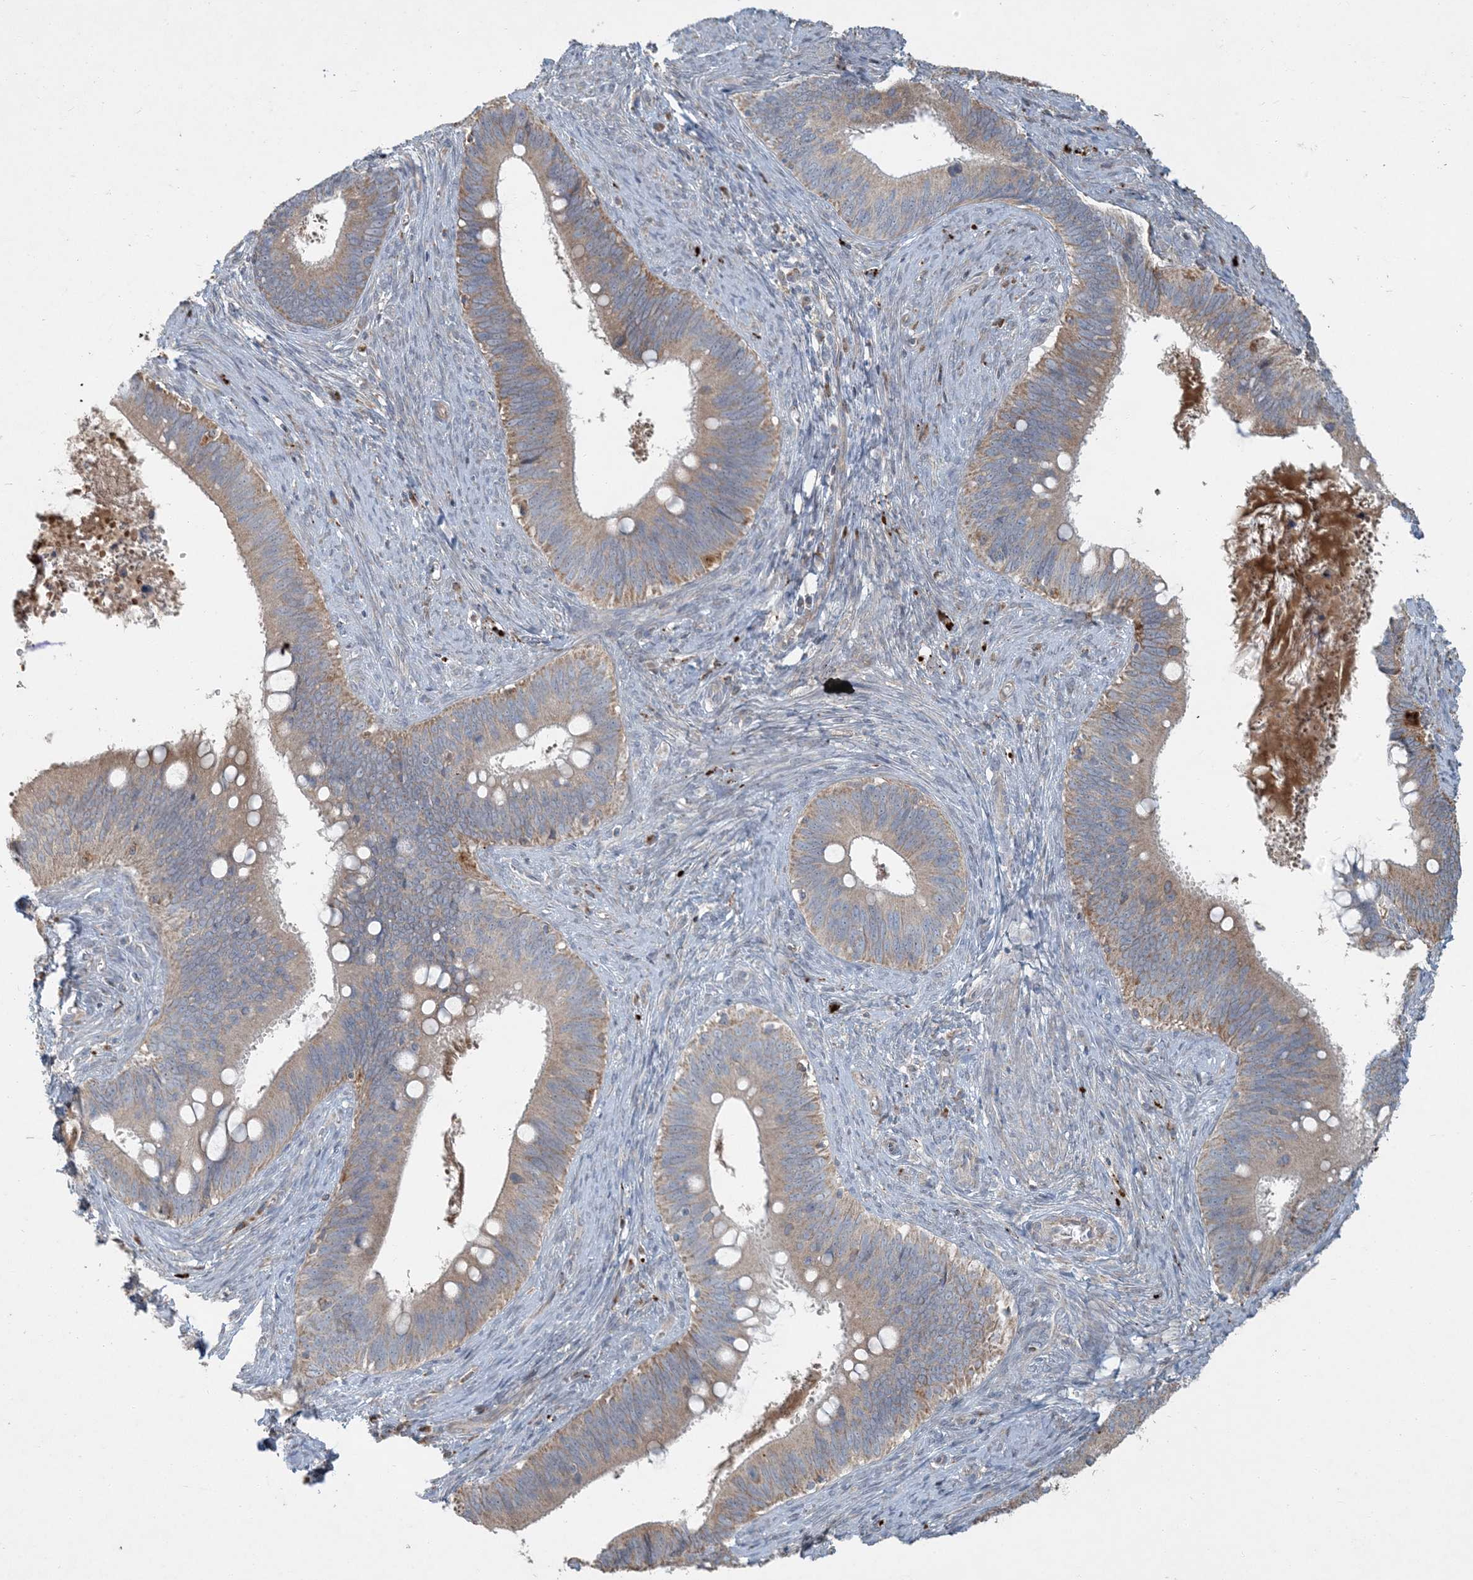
{"staining": {"intensity": "moderate", "quantity": ">75%", "location": "cytoplasmic/membranous"}, "tissue": "cervical cancer", "cell_type": "Tumor cells", "image_type": "cancer", "snomed": [{"axis": "morphology", "description": "Adenocarcinoma, NOS"}, {"axis": "topography", "description": "Cervix"}], "caption": "Immunohistochemistry of human cervical adenocarcinoma shows medium levels of moderate cytoplasmic/membranous staining in about >75% of tumor cells.", "gene": "LTN1", "patient": {"sex": "female", "age": 42}}